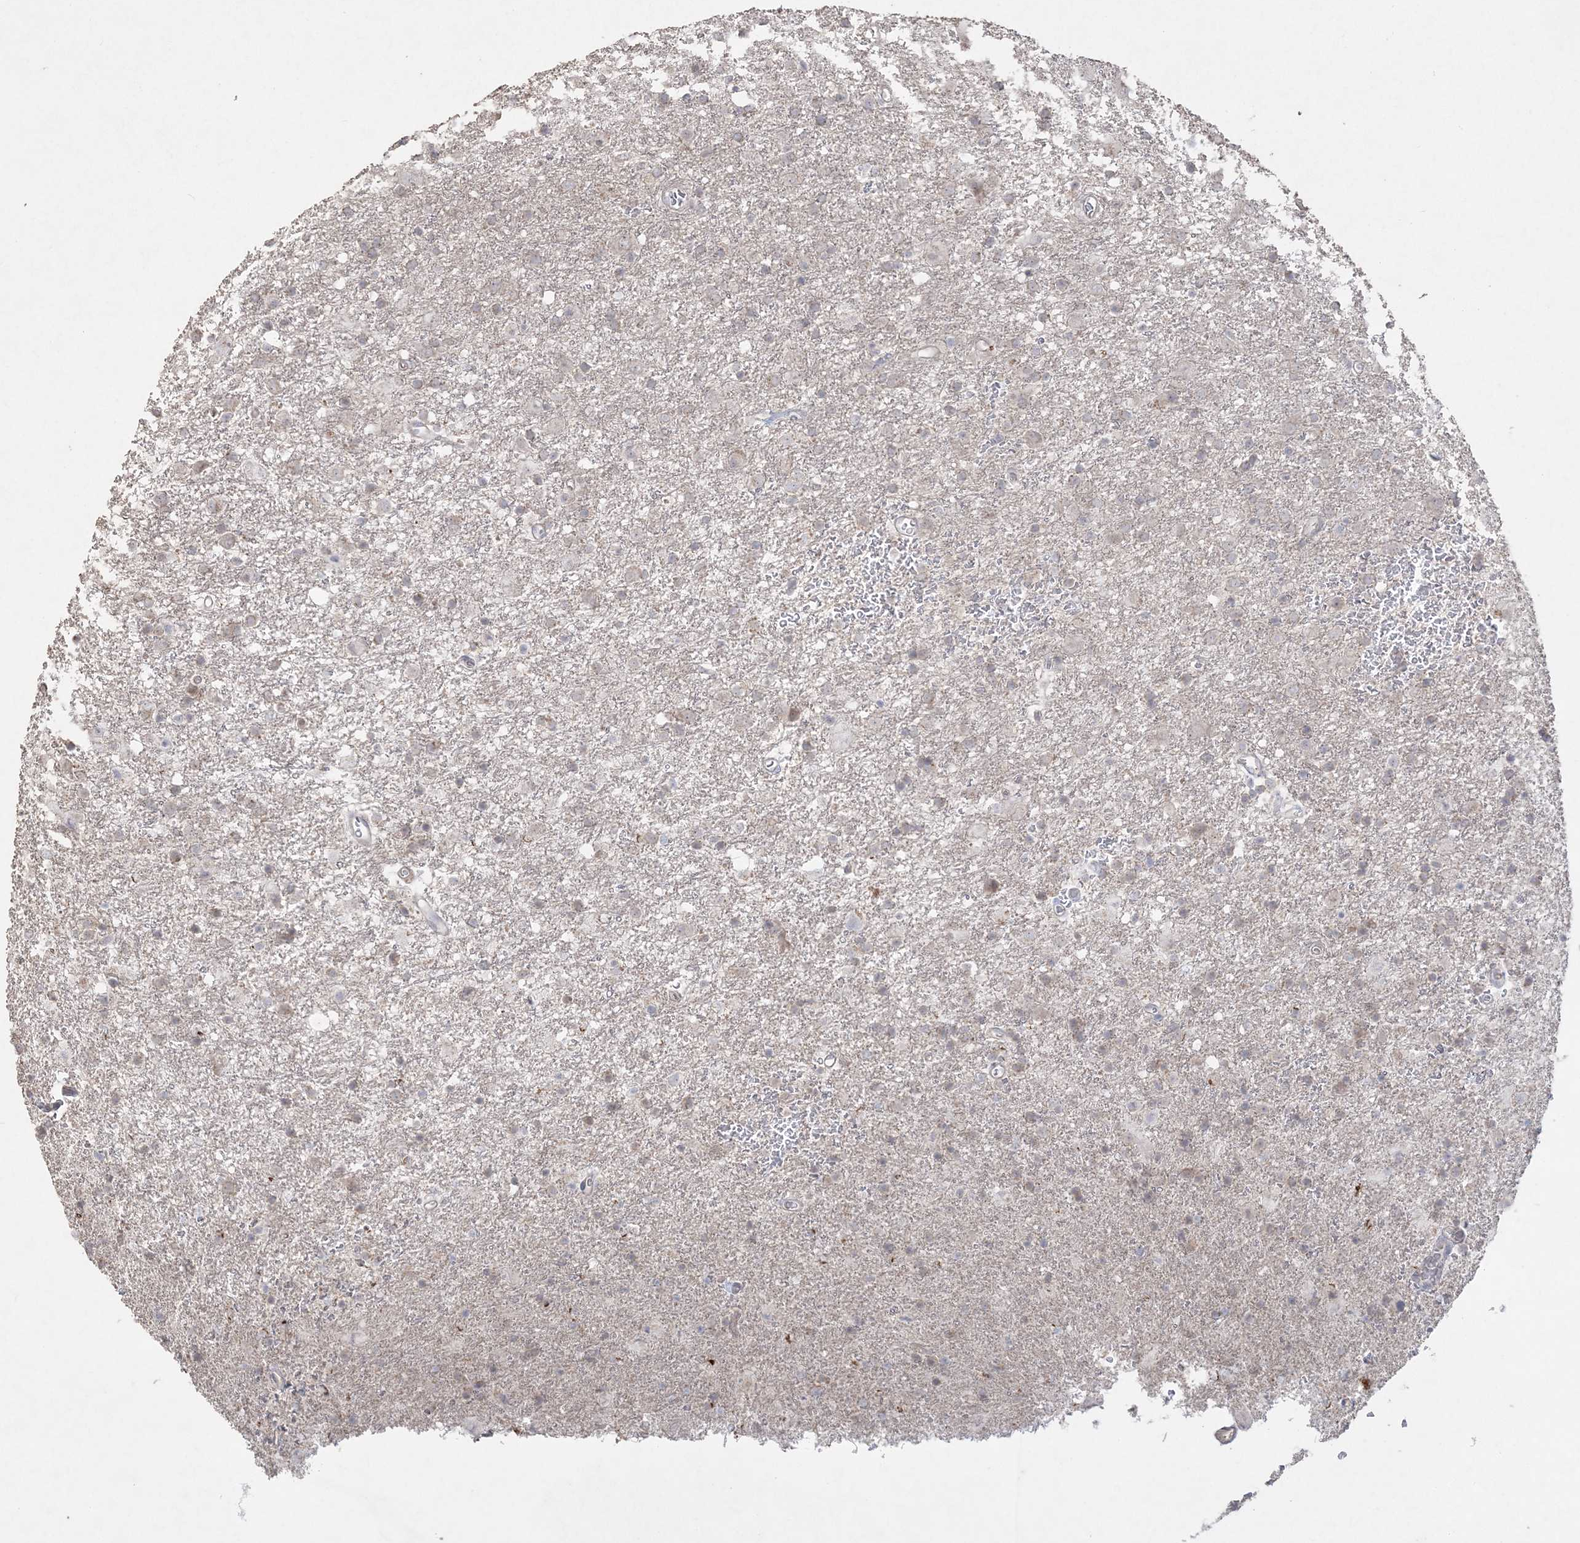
{"staining": {"intensity": "negative", "quantity": "none", "location": "none"}, "tissue": "glioma", "cell_type": "Tumor cells", "image_type": "cancer", "snomed": [{"axis": "morphology", "description": "Glioma, malignant, Low grade"}, {"axis": "topography", "description": "Brain"}], "caption": "Glioma was stained to show a protein in brown. There is no significant positivity in tumor cells.", "gene": "SH3BP4", "patient": {"sex": "male", "age": 65}}